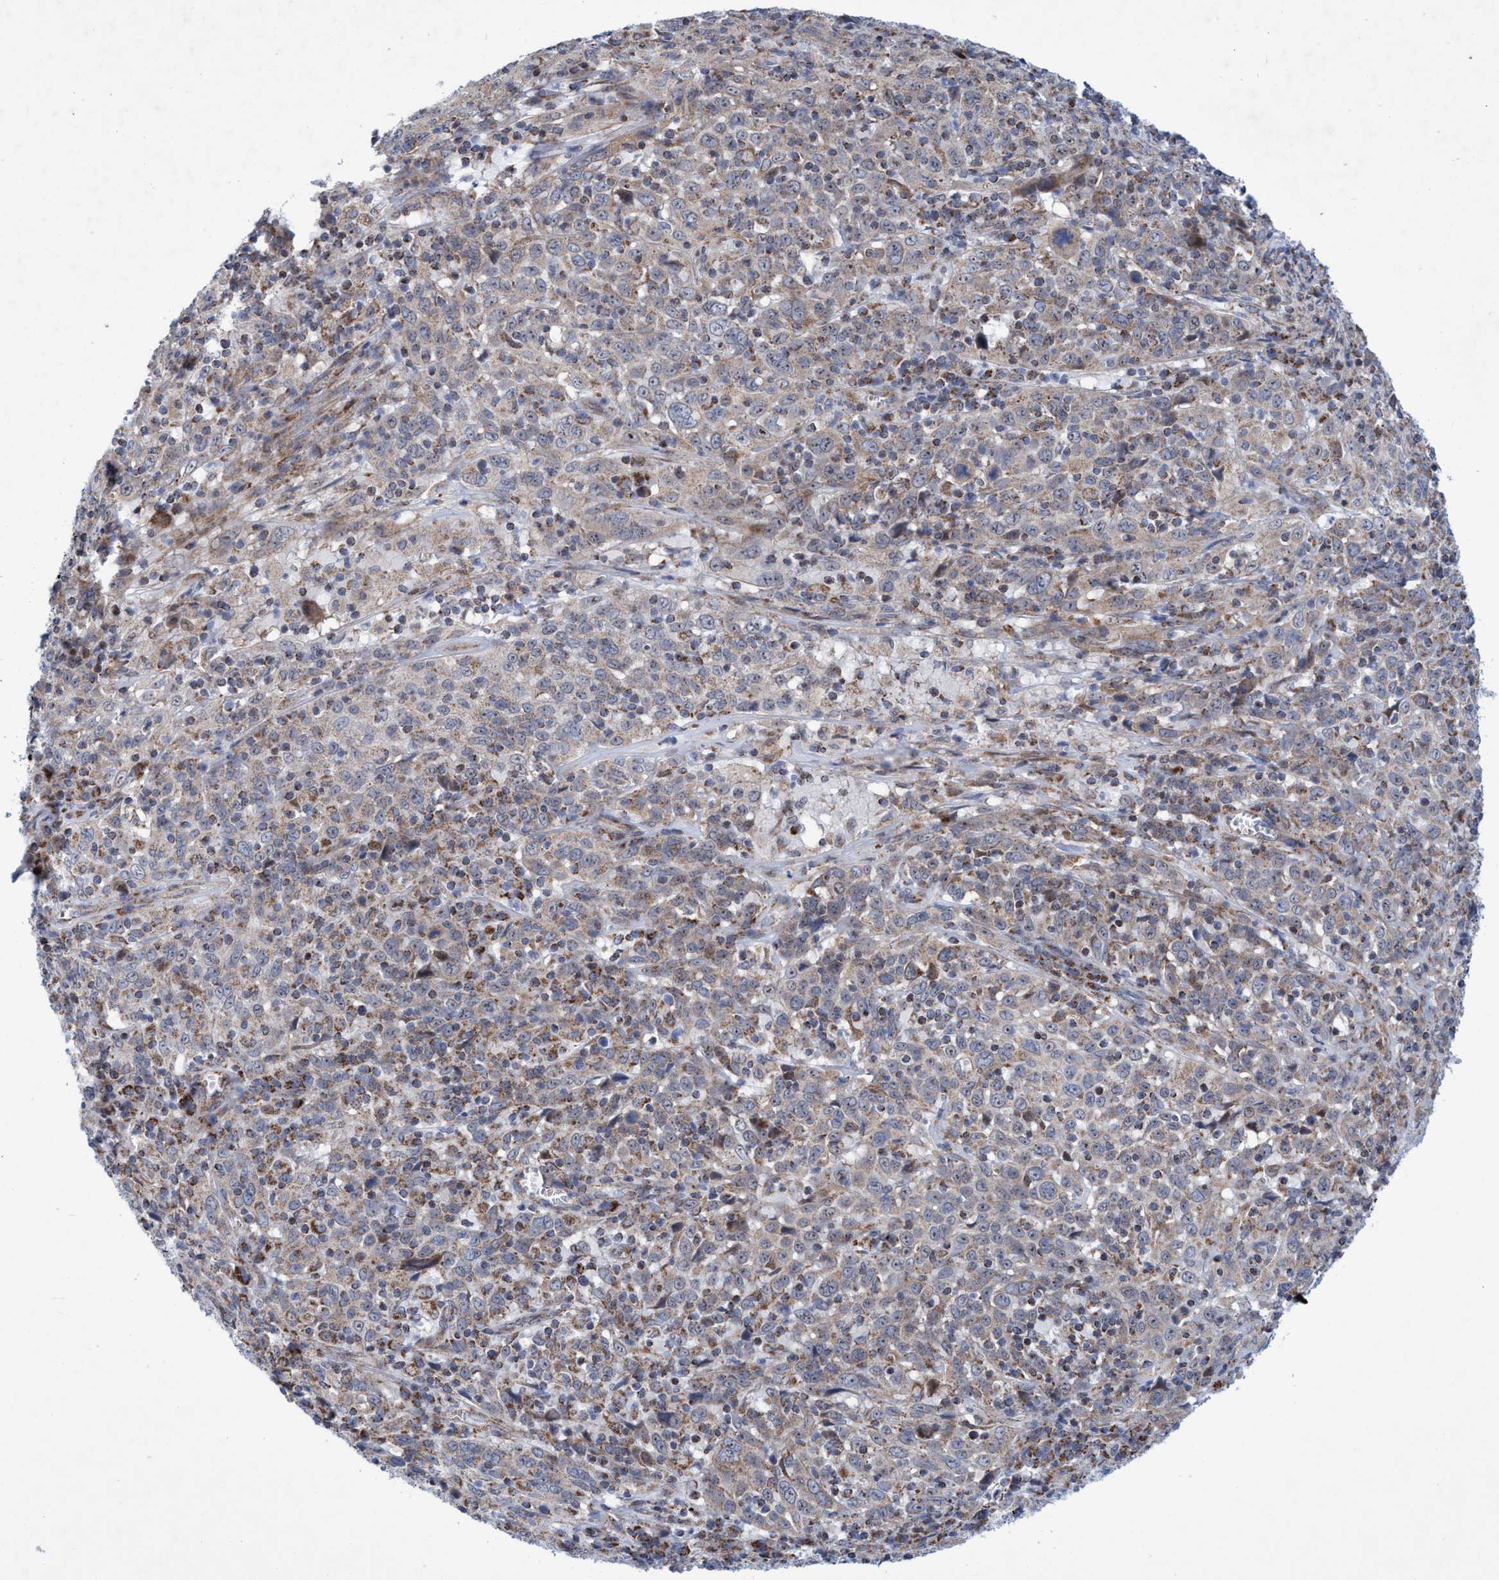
{"staining": {"intensity": "weak", "quantity": "25%-75%", "location": "cytoplasmic/membranous"}, "tissue": "cervical cancer", "cell_type": "Tumor cells", "image_type": "cancer", "snomed": [{"axis": "morphology", "description": "Squamous cell carcinoma, NOS"}, {"axis": "topography", "description": "Cervix"}], "caption": "A brown stain shows weak cytoplasmic/membranous positivity of a protein in squamous cell carcinoma (cervical) tumor cells.", "gene": "POLR1F", "patient": {"sex": "female", "age": 46}}